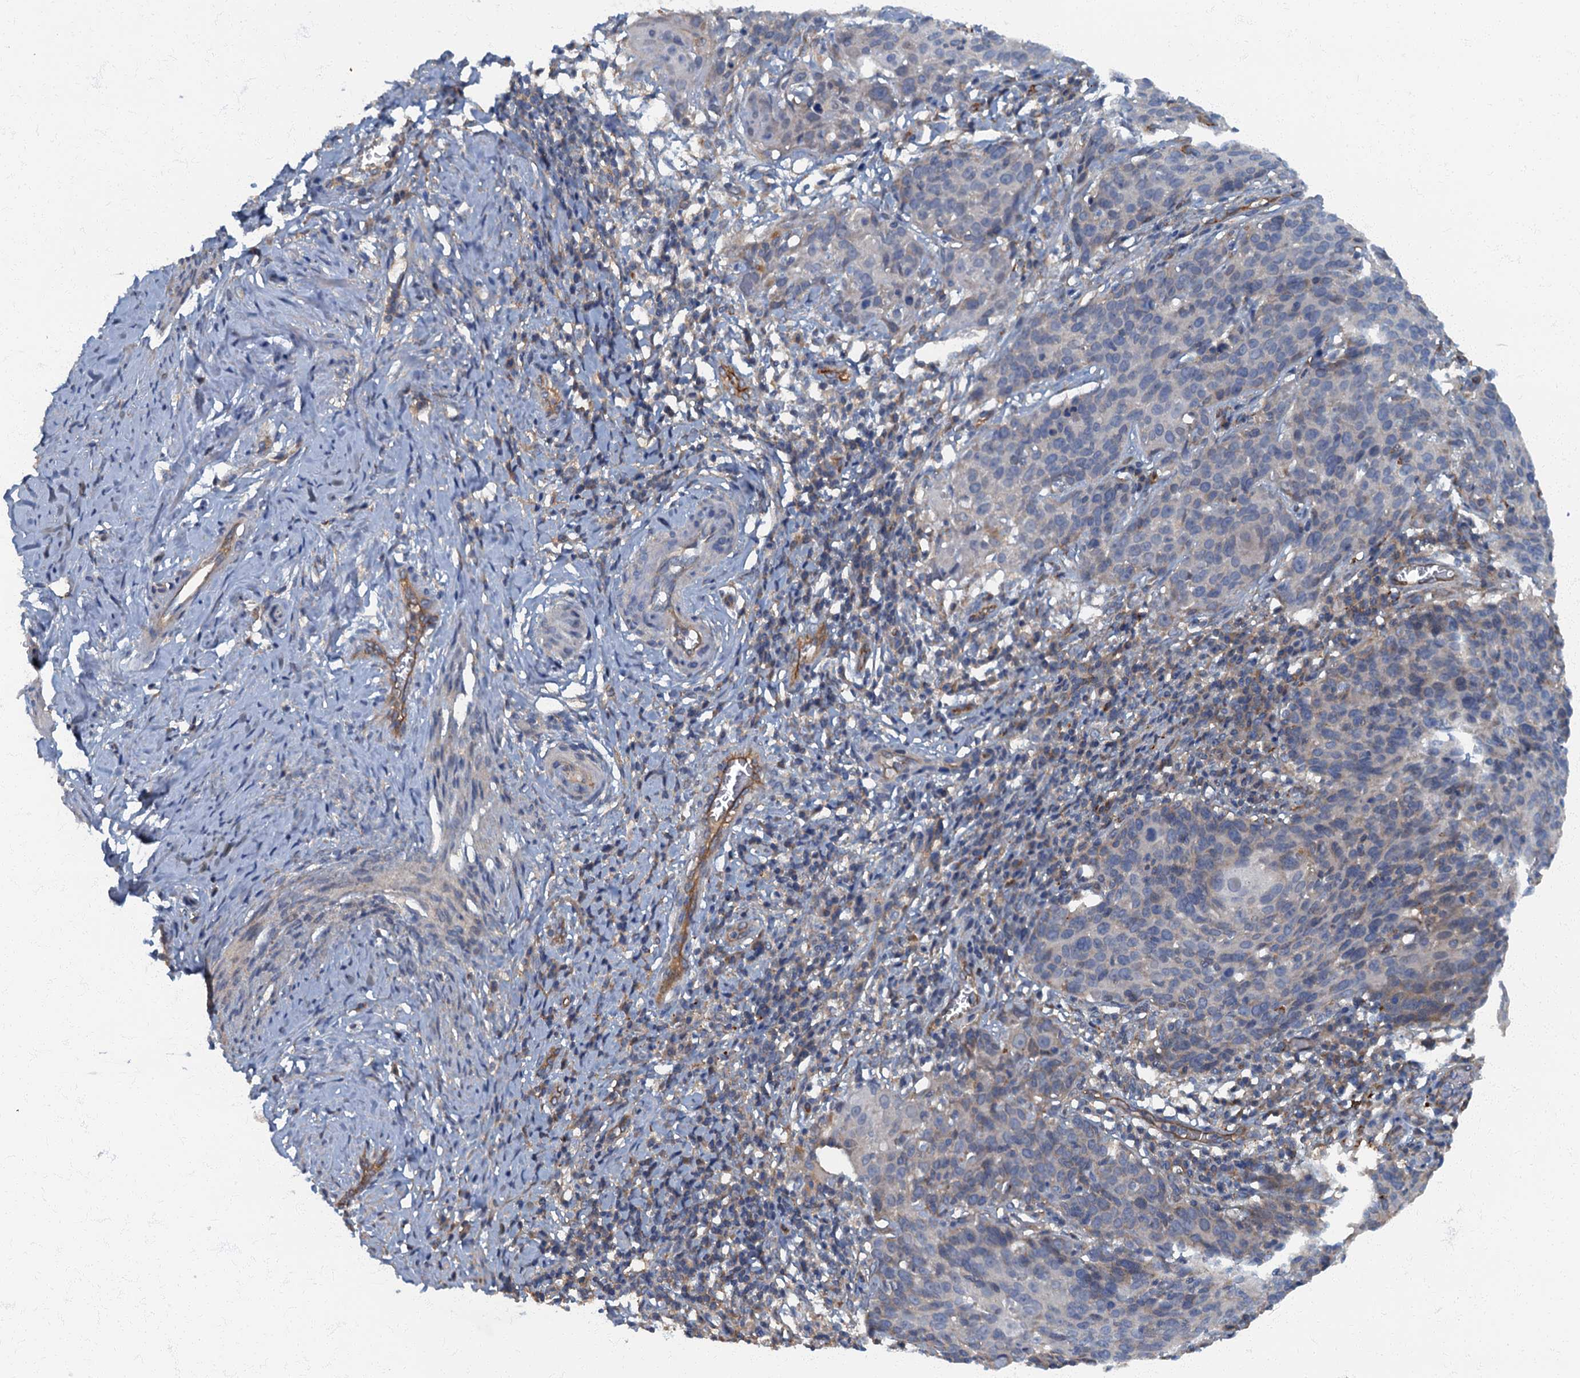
{"staining": {"intensity": "negative", "quantity": "none", "location": "none"}, "tissue": "cervical cancer", "cell_type": "Tumor cells", "image_type": "cancer", "snomed": [{"axis": "morphology", "description": "Squamous cell carcinoma, NOS"}, {"axis": "topography", "description": "Cervix"}], "caption": "DAB (3,3'-diaminobenzidine) immunohistochemical staining of cervical squamous cell carcinoma shows no significant expression in tumor cells.", "gene": "ARL11", "patient": {"sex": "female", "age": 50}}